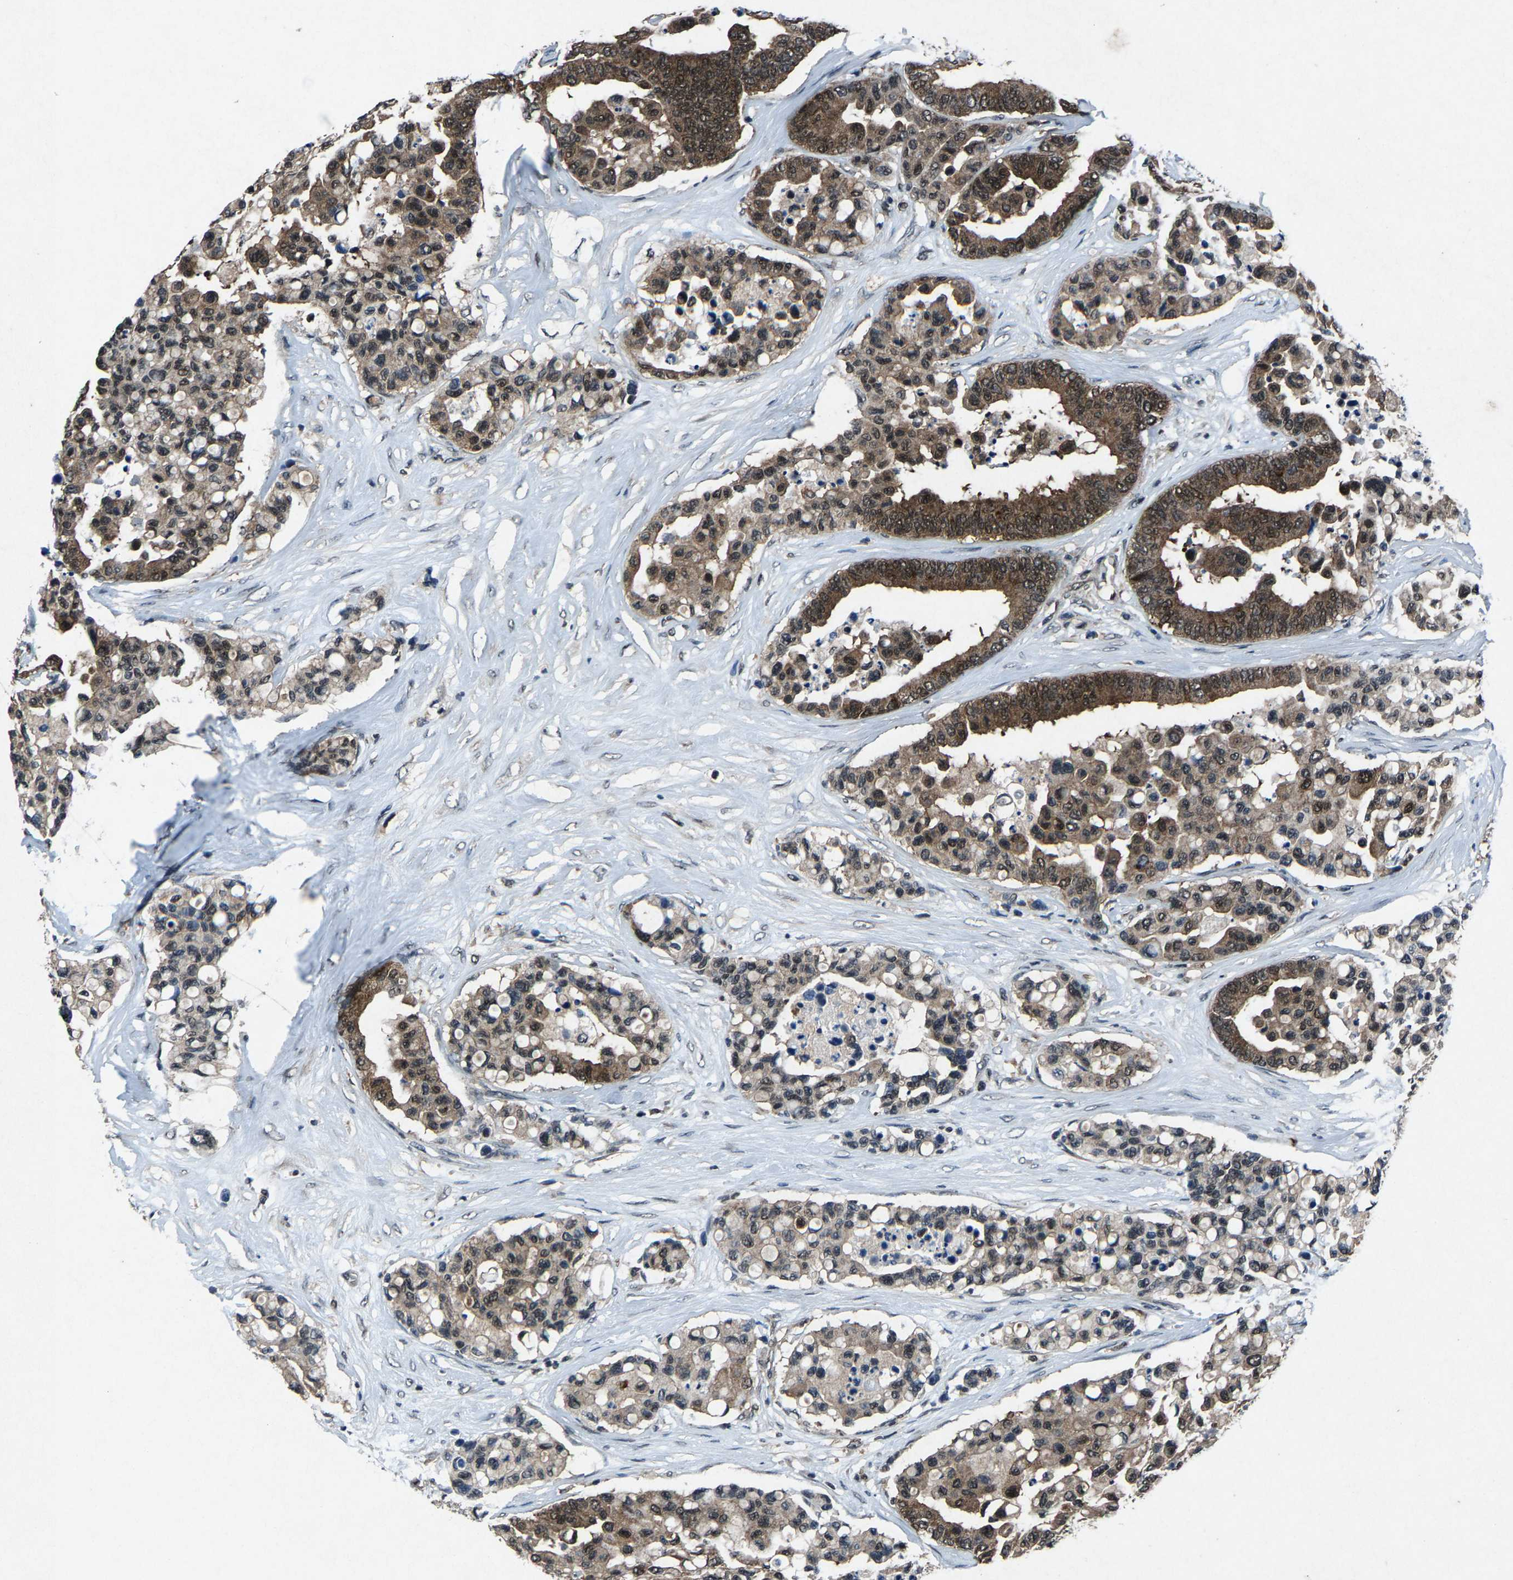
{"staining": {"intensity": "moderate", "quantity": "25%-75%", "location": "cytoplasmic/membranous,nuclear"}, "tissue": "colorectal cancer", "cell_type": "Tumor cells", "image_type": "cancer", "snomed": [{"axis": "morphology", "description": "Adenocarcinoma, NOS"}, {"axis": "topography", "description": "Colon"}], "caption": "DAB (3,3'-diaminobenzidine) immunohistochemical staining of human colorectal cancer displays moderate cytoplasmic/membranous and nuclear protein staining in approximately 25%-75% of tumor cells. (Stains: DAB in brown, nuclei in blue, Microscopy: brightfield microscopy at high magnification).", "gene": "ATXN3", "patient": {"sex": "male", "age": 82}}